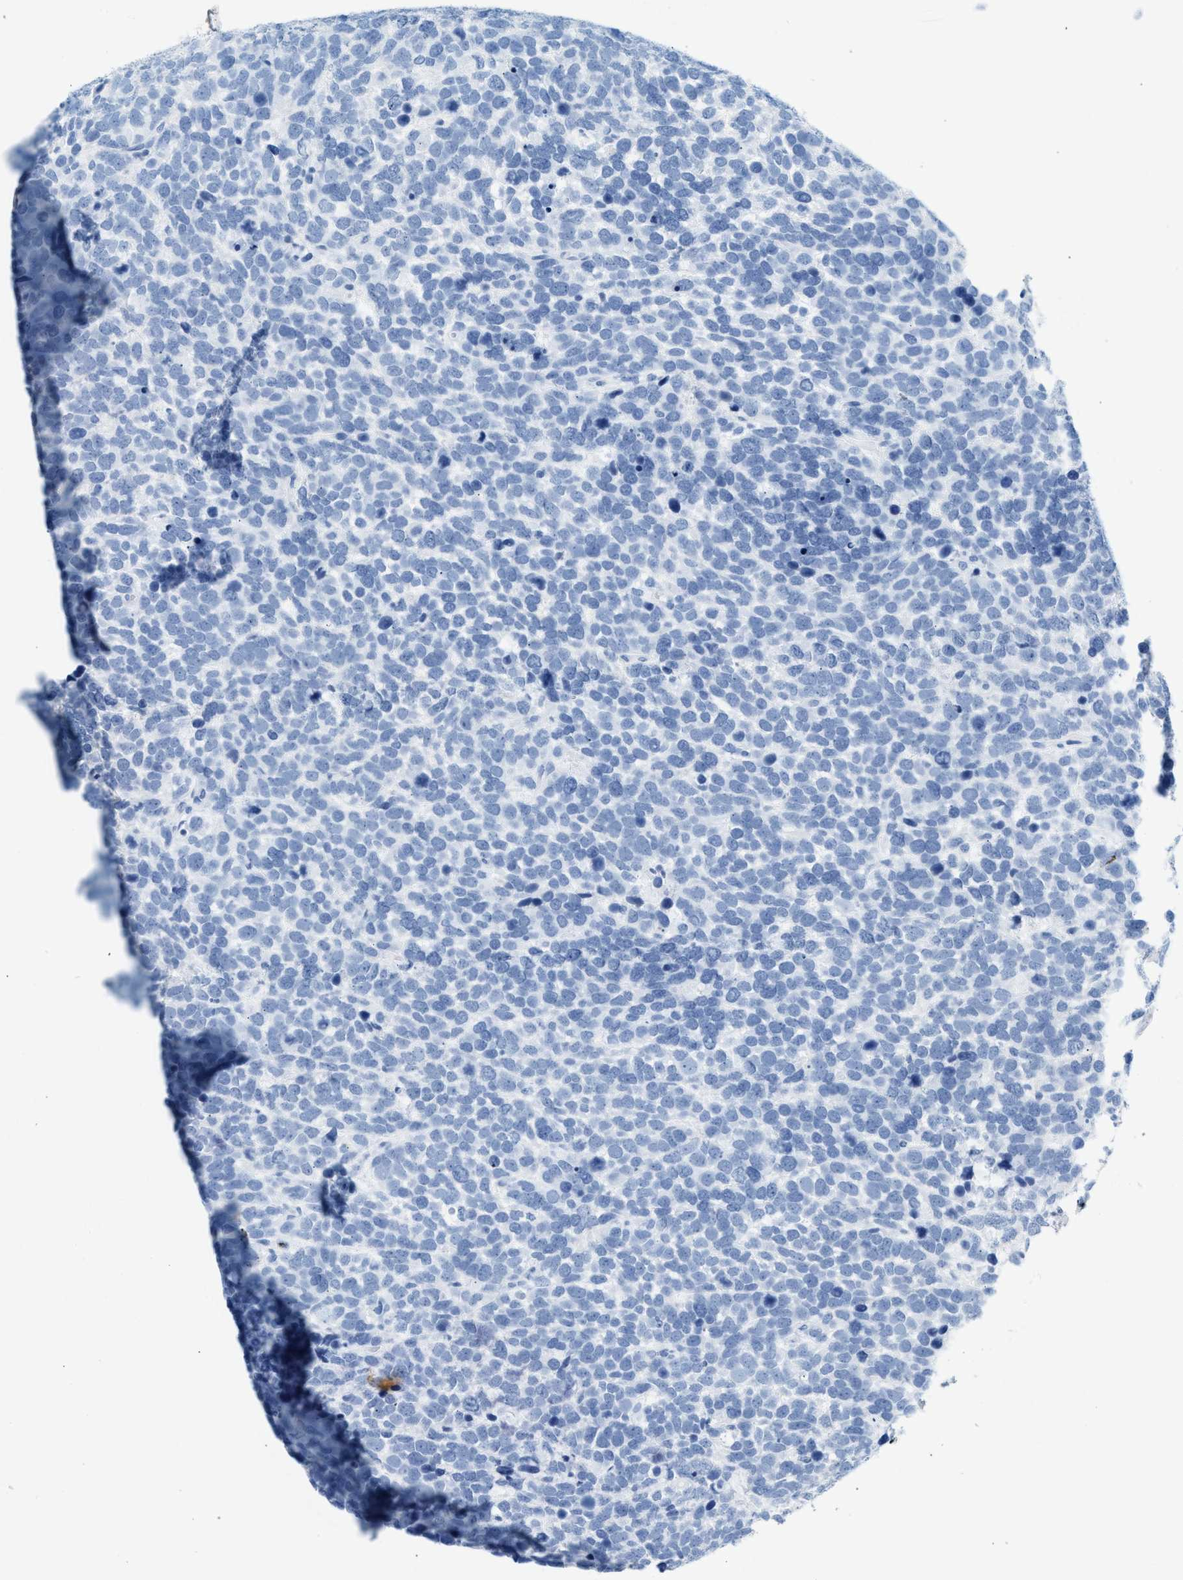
{"staining": {"intensity": "negative", "quantity": "none", "location": "none"}, "tissue": "urothelial cancer", "cell_type": "Tumor cells", "image_type": "cancer", "snomed": [{"axis": "morphology", "description": "Urothelial carcinoma, High grade"}, {"axis": "topography", "description": "Urinary bladder"}], "caption": "IHC image of neoplastic tissue: human high-grade urothelial carcinoma stained with DAB exhibits no significant protein expression in tumor cells. Nuclei are stained in blue.", "gene": "HHATL", "patient": {"sex": "female", "age": 82}}